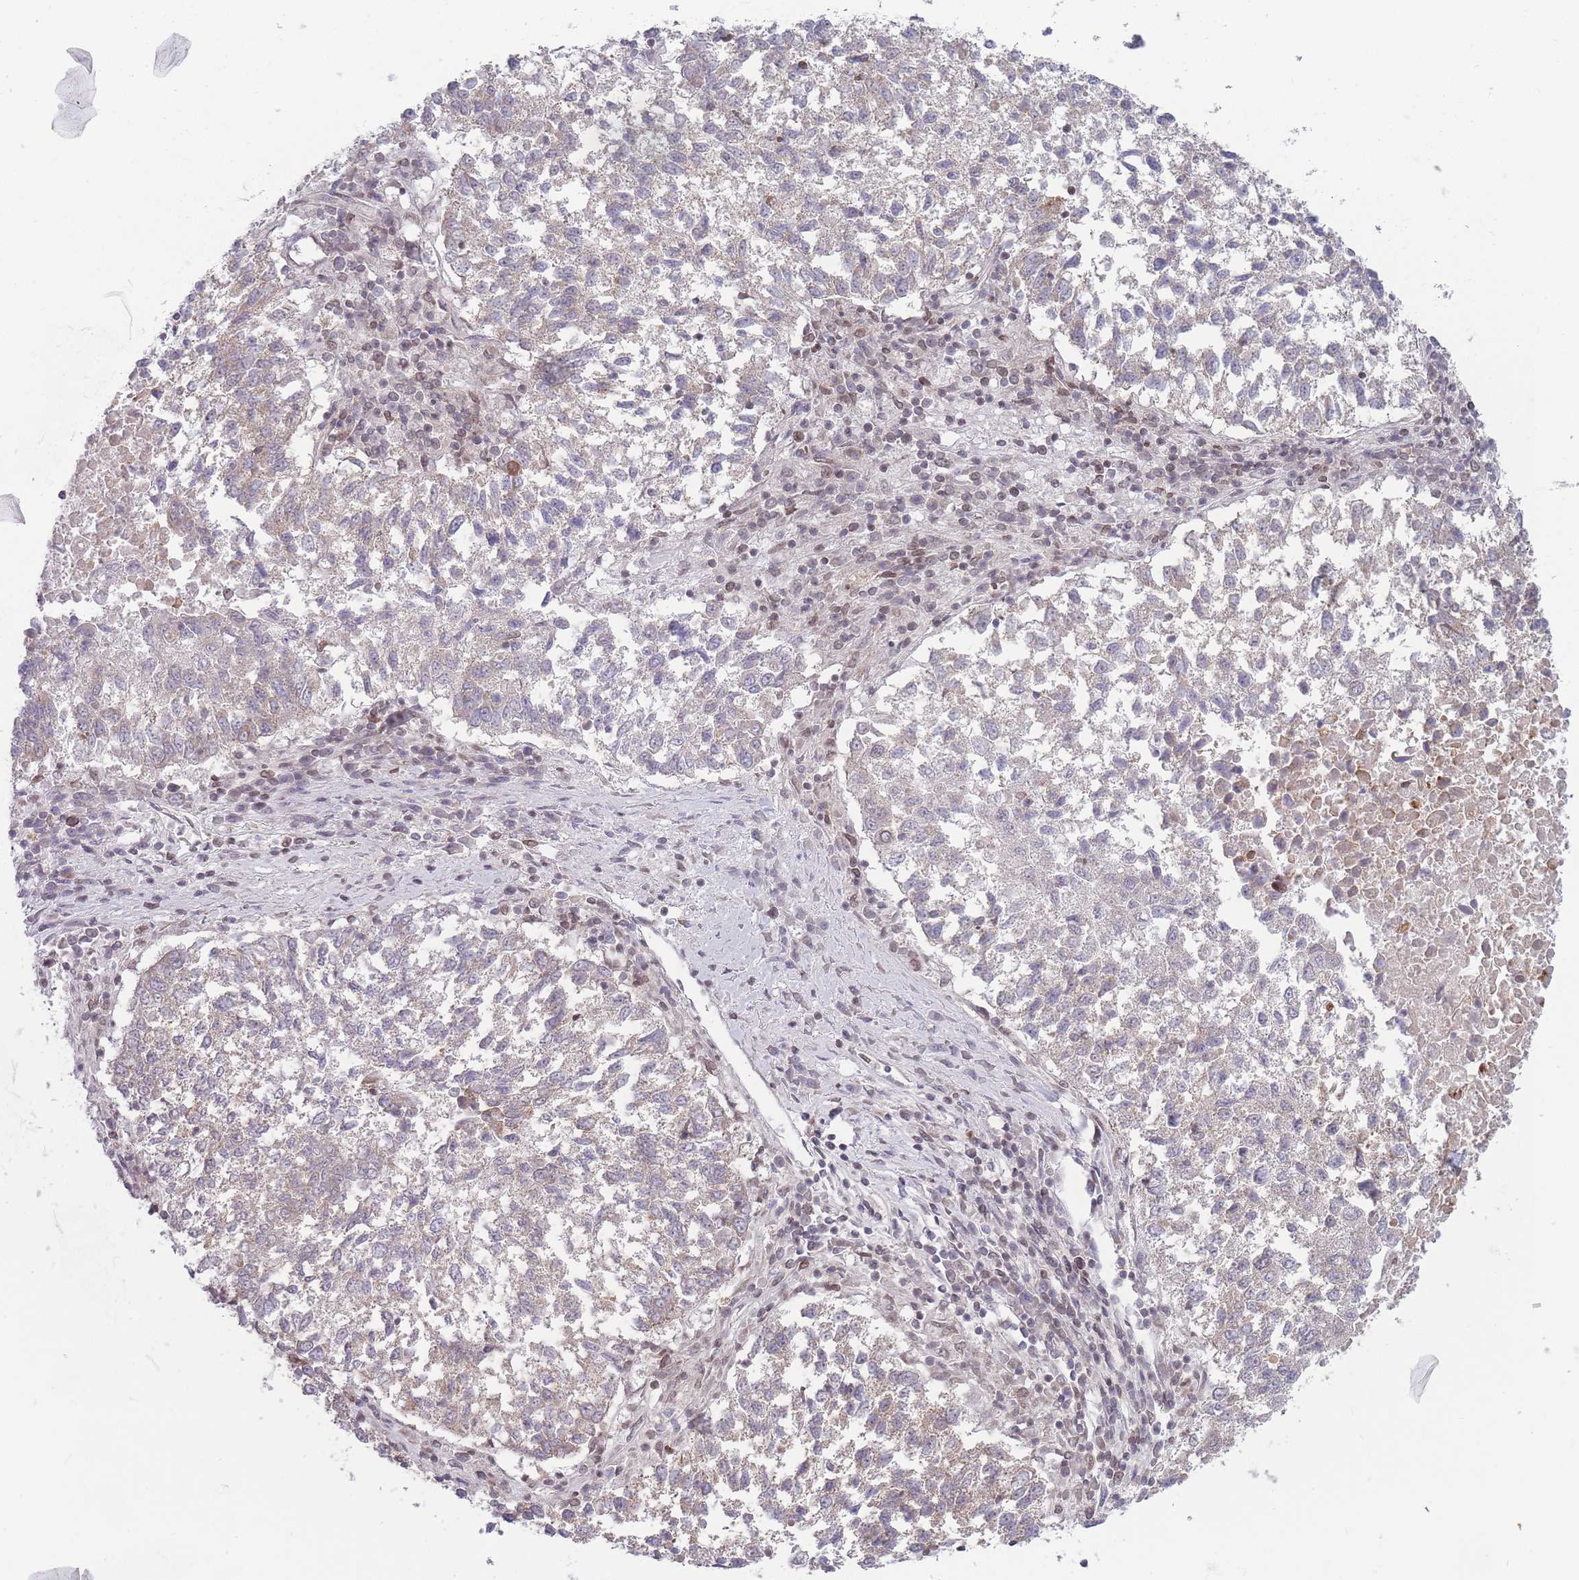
{"staining": {"intensity": "weak", "quantity": "<25%", "location": "cytoplasmic/membranous"}, "tissue": "lung cancer", "cell_type": "Tumor cells", "image_type": "cancer", "snomed": [{"axis": "morphology", "description": "Squamous cell carcinoma, NOS"}, {"axis": "topography", "description": "Lung"}], "caption": "High power microscopy histopathology image of an immunohistochemistry (IHC) photomicrograph of lung cancer, revealing no significant staining in tumor cells. (DAB (3,3'-diaminobenzidine) IHC, high magnification).", "gene": "VRK2", "patient": {"sex": "male", "age": 73}}